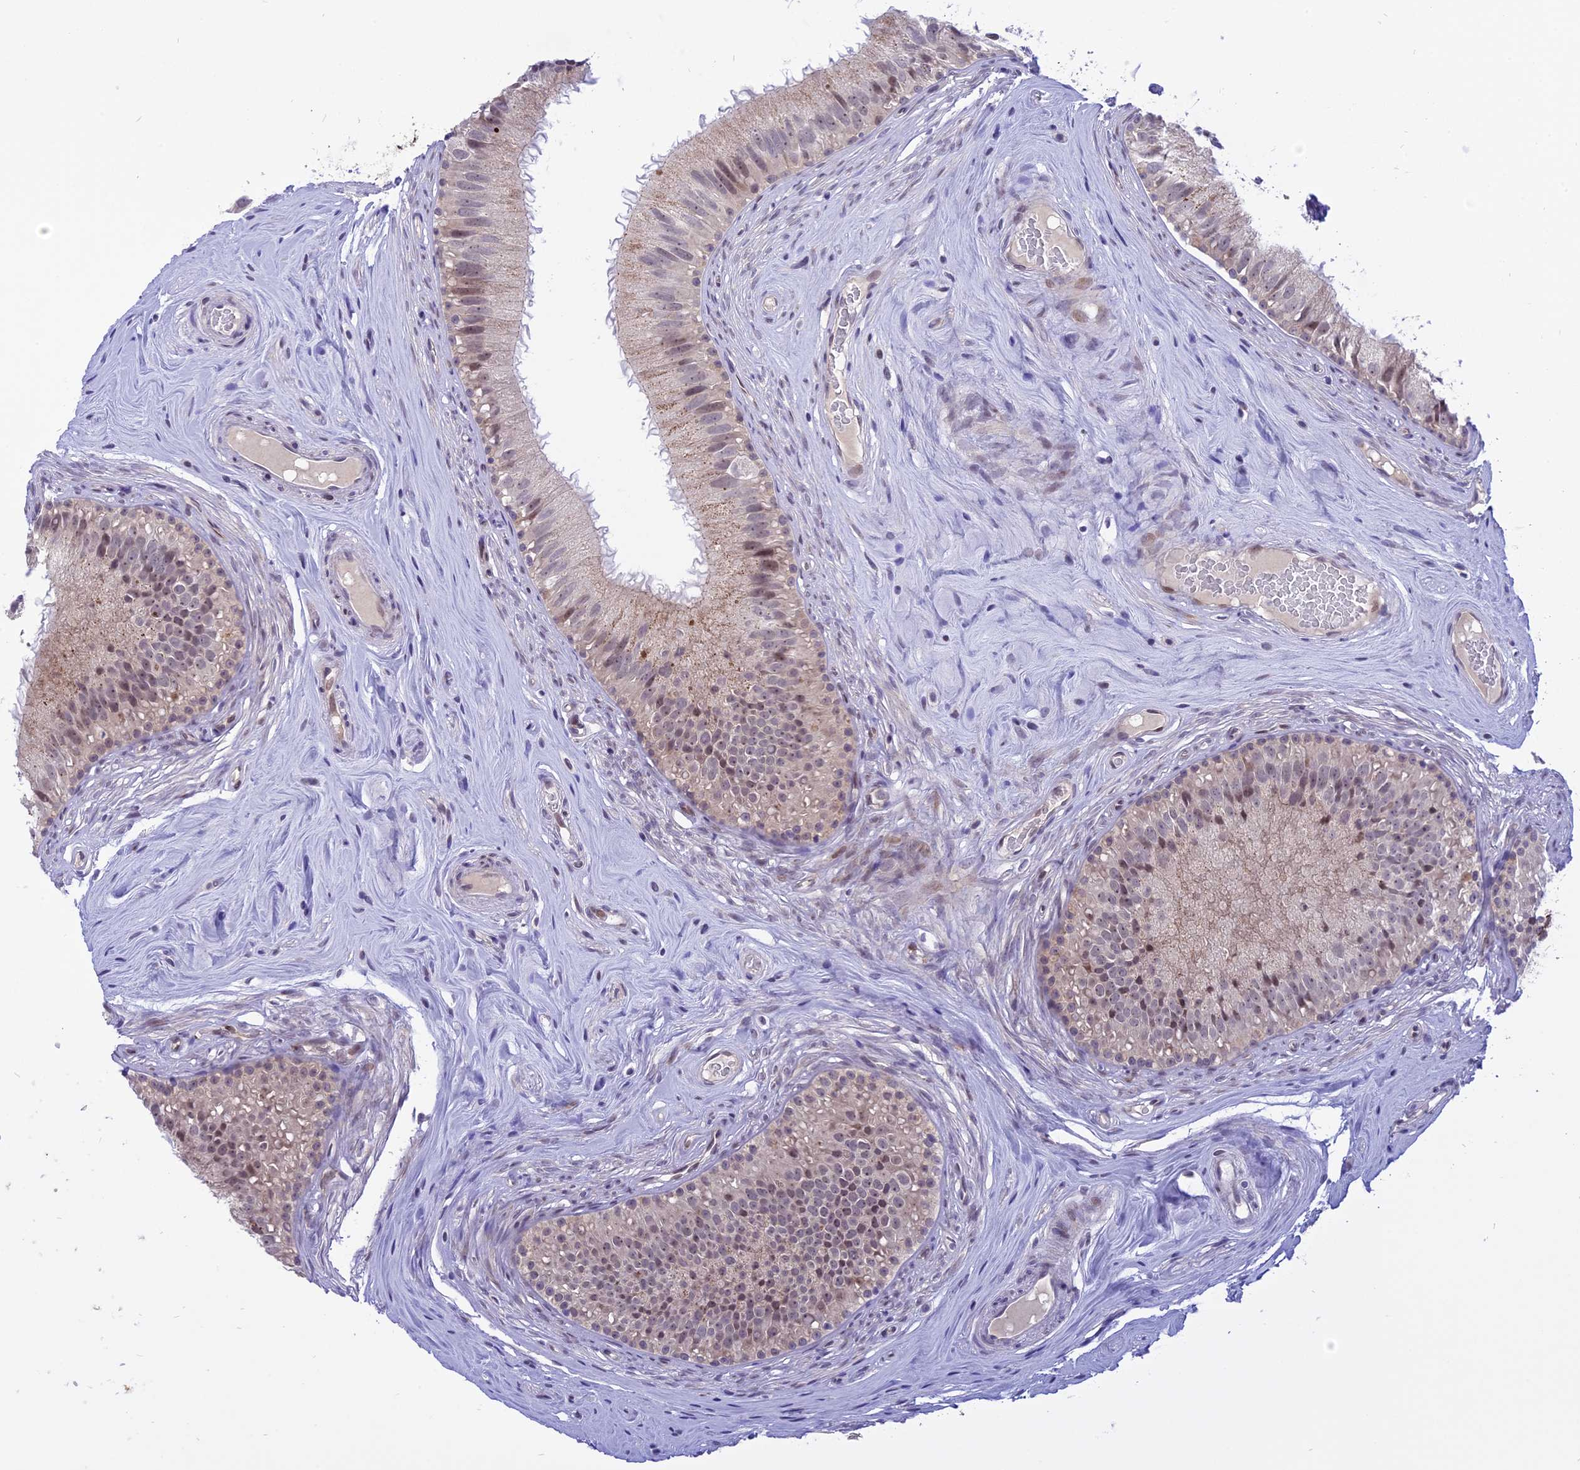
{"staining": {"intensity": "weak", "quantity": "25%-75%", "location": "cytoplasmic/membranous,nuclear"}, "tissue": "epididymis", "cell_type": "Glandular cells", "image_type": "normal", "snomed": [{"axis": "morphology", "description": "Normal tissue, NOS"}, {"axis": "topography", "description": "Epididymis"}], "caption": "High-magnification brightfield microscopy of benign epididymis stained with DAB (3,3'-diaminobenzidine) (brown) and counterstained with hematoxylin (blue). glandular cells exhibit weak cytoplasmic/membranous,nuclear positivity is appreciated in approximately25%-75% of cells.", "gene": "ZNF837", "patient": {"sex": "male", "age": 45}}